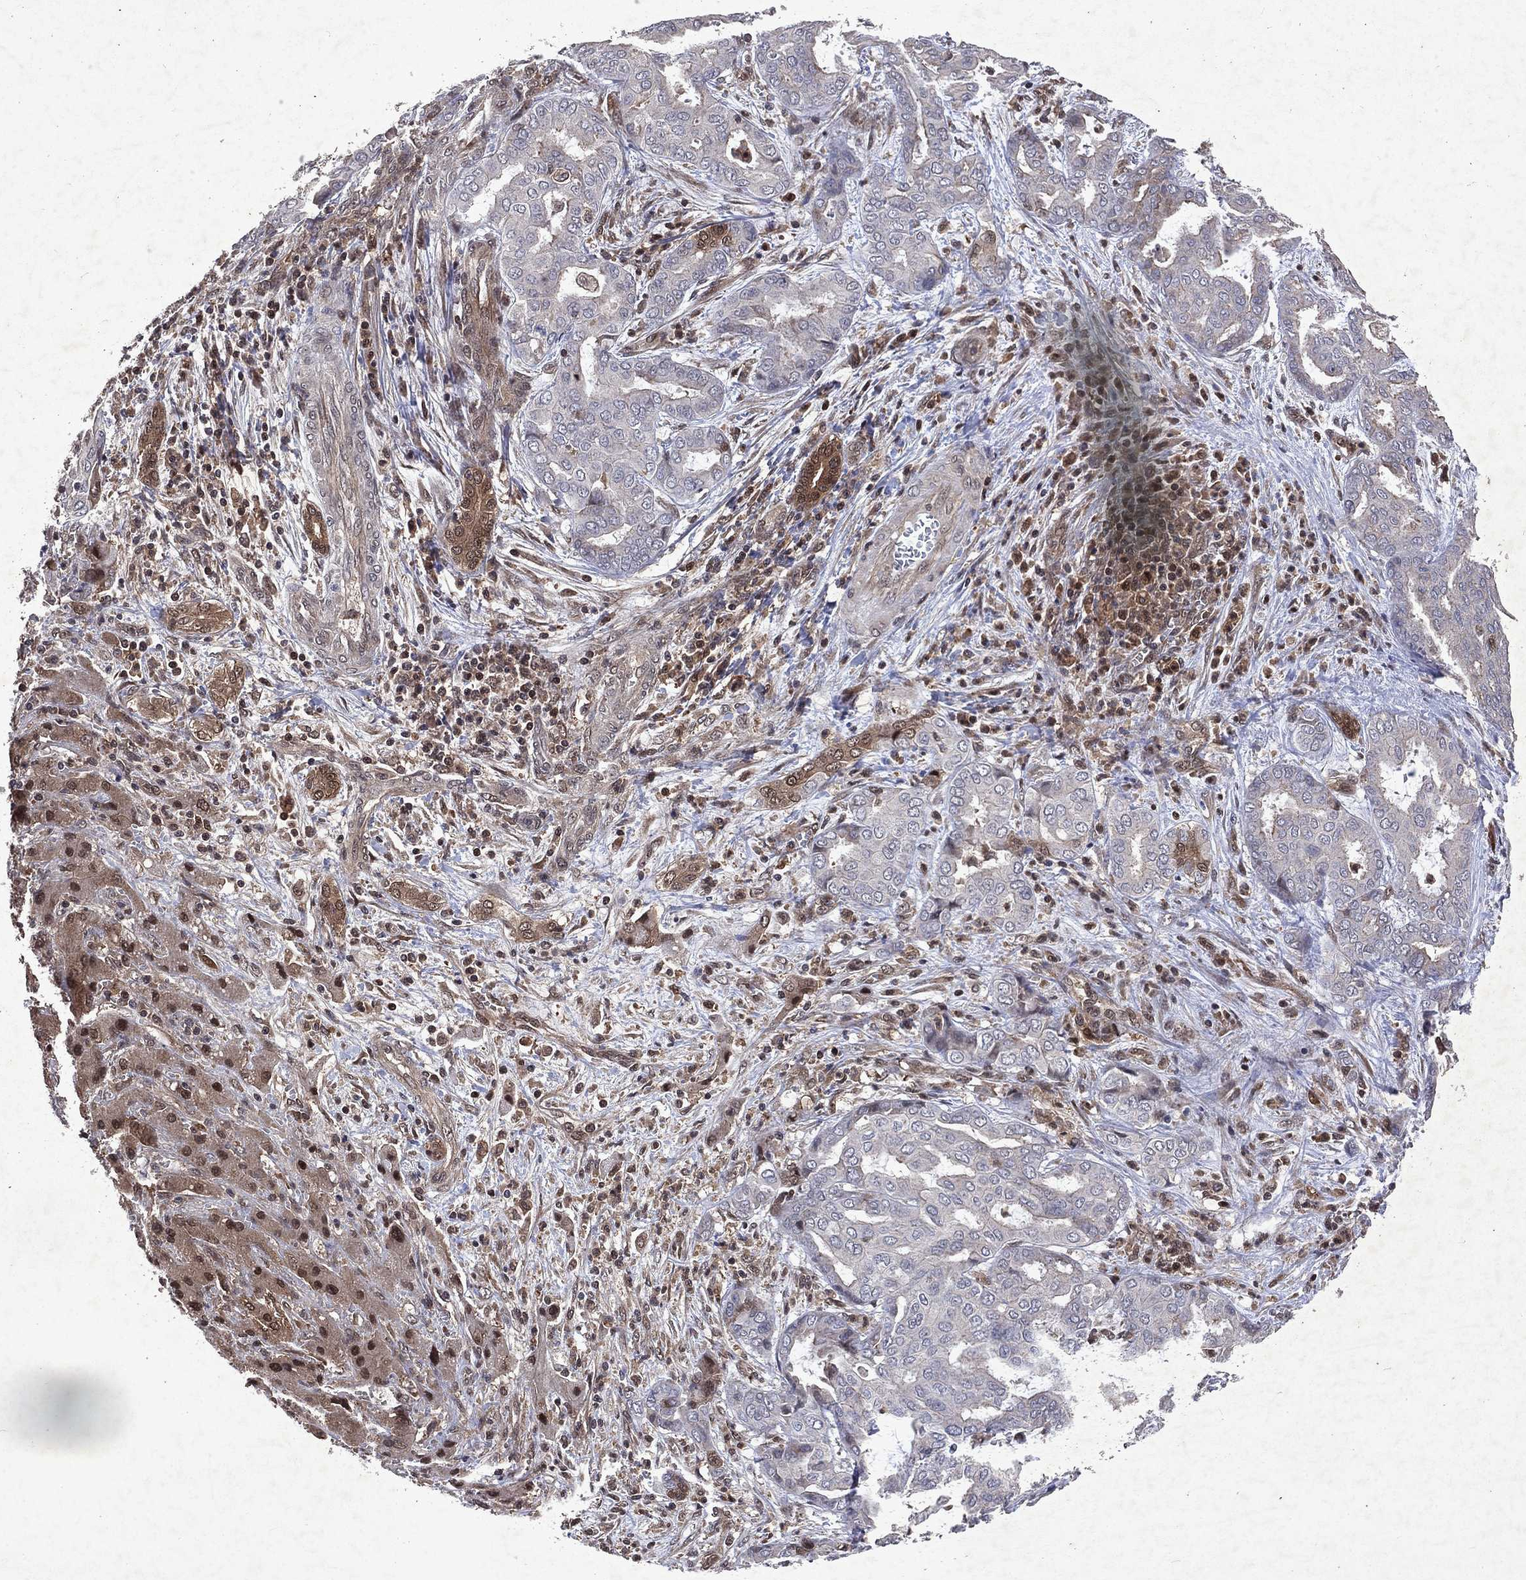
{"staining": {"intensity": "negative", "quantity": "none", "location": "none"}, "tissue": "liver cancer", "cell_type": "Tumor cells", "image_type": "cancer", "snomed": [{"axis": "morphology", "description": "Cholangiocarcinoma"}, {"axis": "topography", "description": "Liver"}], "caption": "Tumor cells show no significant expression in liver cancer.", "gene": "MTAP", "patient": {"sex": "female", "age": 64}}